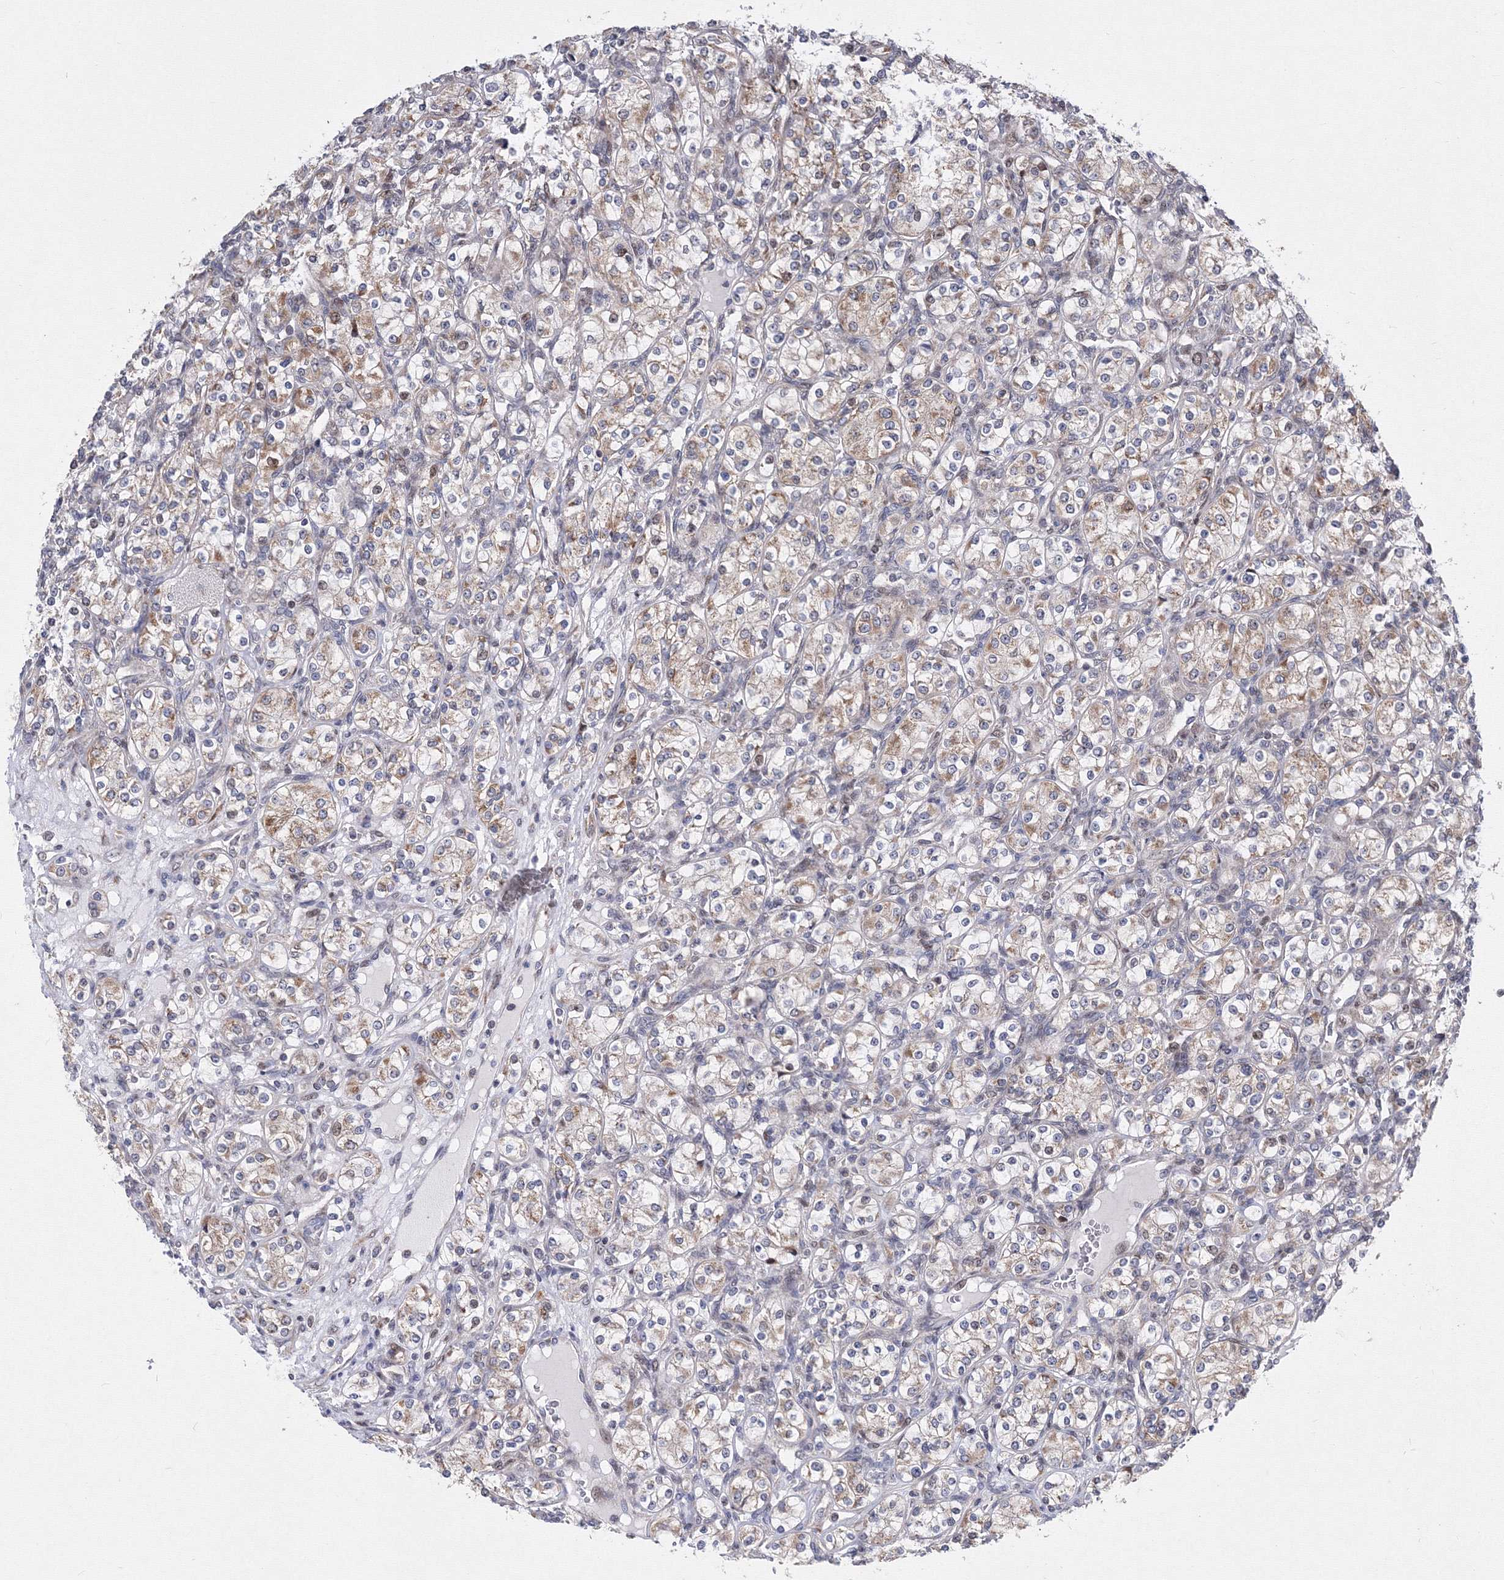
{"staining": {"intensity": "moderate", "quantity": "25%-75%", "location": "cytoplasmic/membranous"}, "tissue": "renal cancer", "cell_type": "Tumor cells", "image_type": "cancer", "snomed": [{"axis": "morphology", "description": "Adenocarcinoma, NOS"}, {"axis": "topography", "description": "Kidney"}], "caption": "Human renal cancer (adenocarcinoma) stained for a protein (brown) exhibits moderate cytoplasmic/membranous positive positivity in approximately 25%-75% of tumor cells.", "gene": "GPN1", "patient": {"sex": "male", "age": 77}}